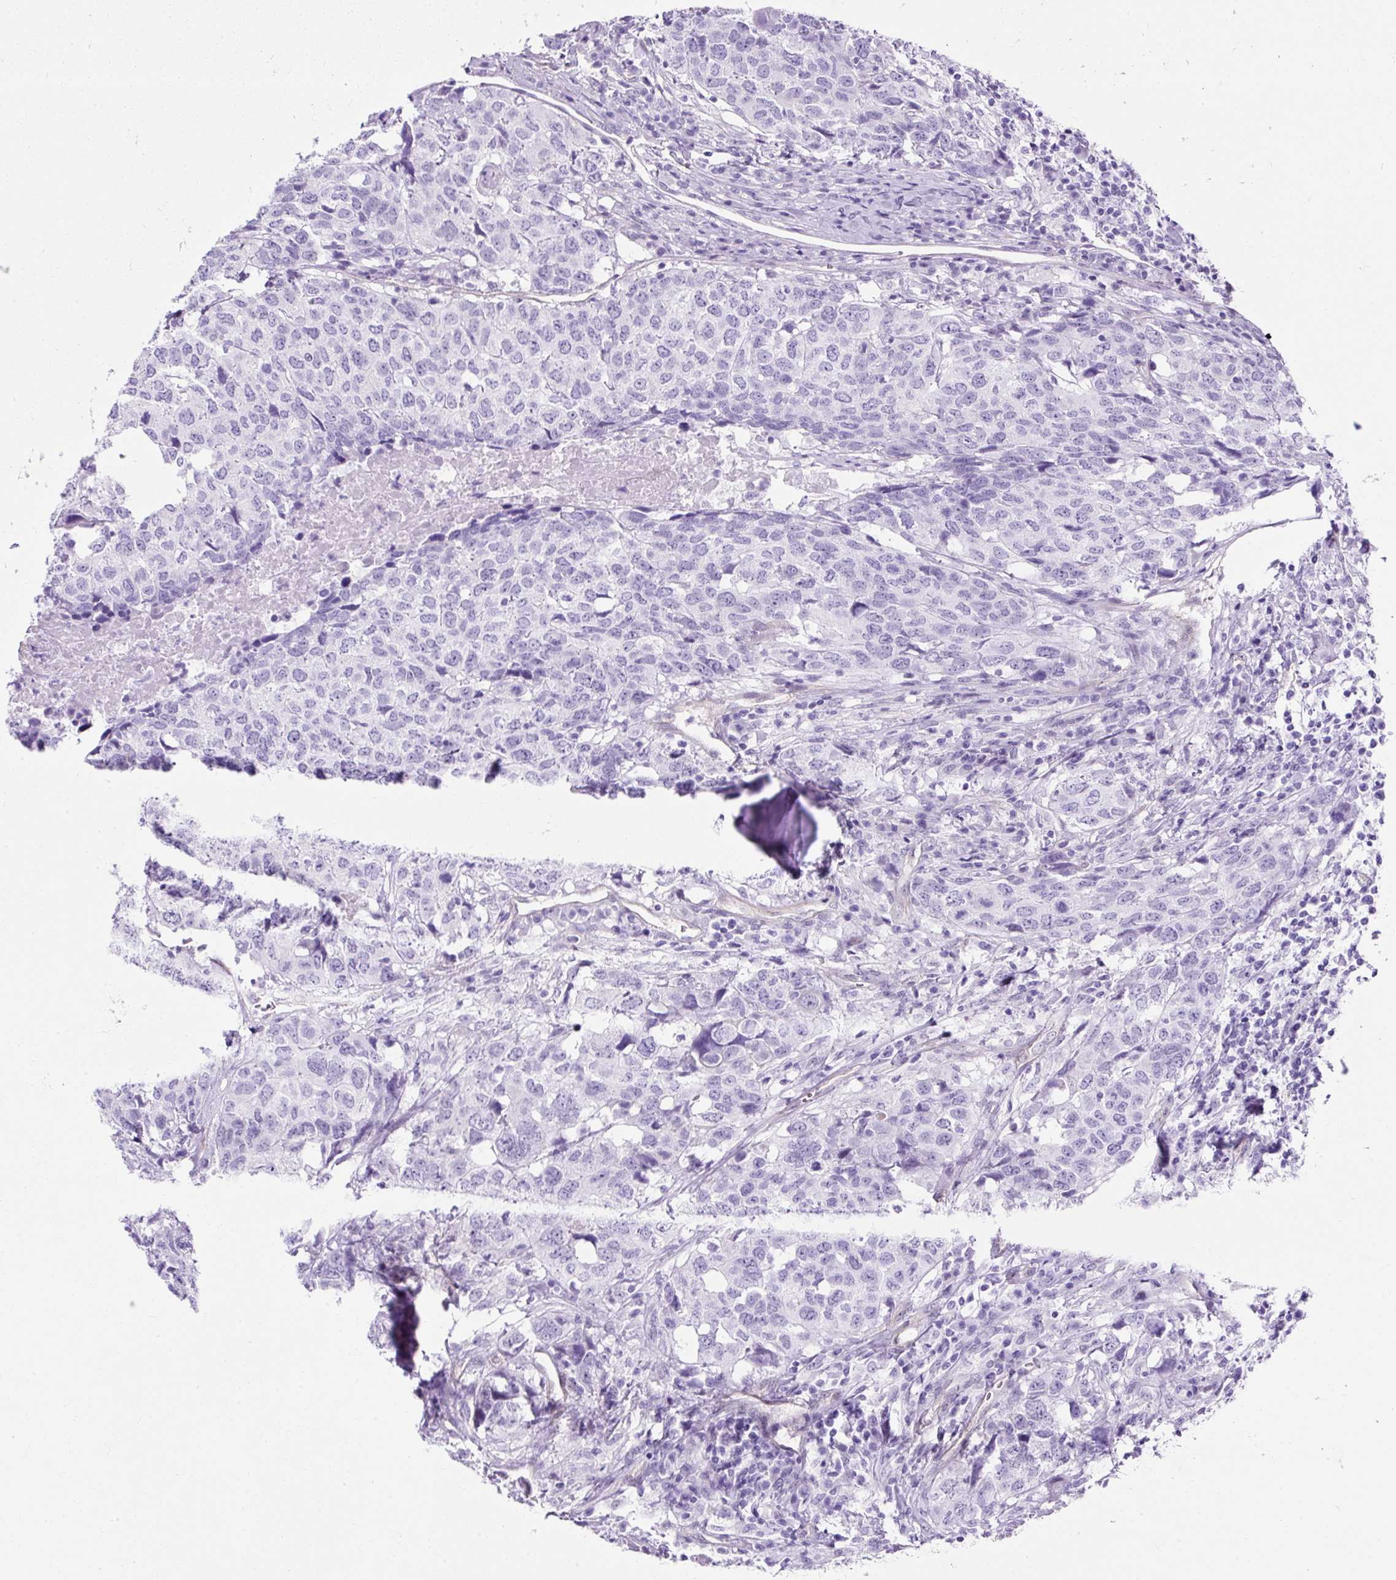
{"staining": {"intensity": "negative", "quantity": "none", "location": "none"}, "tissue": "head and neck cancer", "cell_type": "Tumor cells", "image_type": "cancer", "snomed": [{"axis": "morphology", "description": "Normal tissue, NOS"}, {"axis": "morphology", "description": "Squamous cell carcinoma, NOS"}, {"axis": "topography", "description": "Skeletal muscle"}, {"axis": "topography", "description": "Vascular tissue"}, {"axis": "topography", "description": "Peripheral nerve tissue"}, {"axis": "topography", "description": "Head-Neck"}], "caption": "A high-resolution histopathology image shows immunohistochemistry (IHC) staining of squamous cell carcinoma (head and neck), which shows no significant expression in tumor cells.", "gene": "KRT12", "patient": {"sex": "male", "age": 66}}